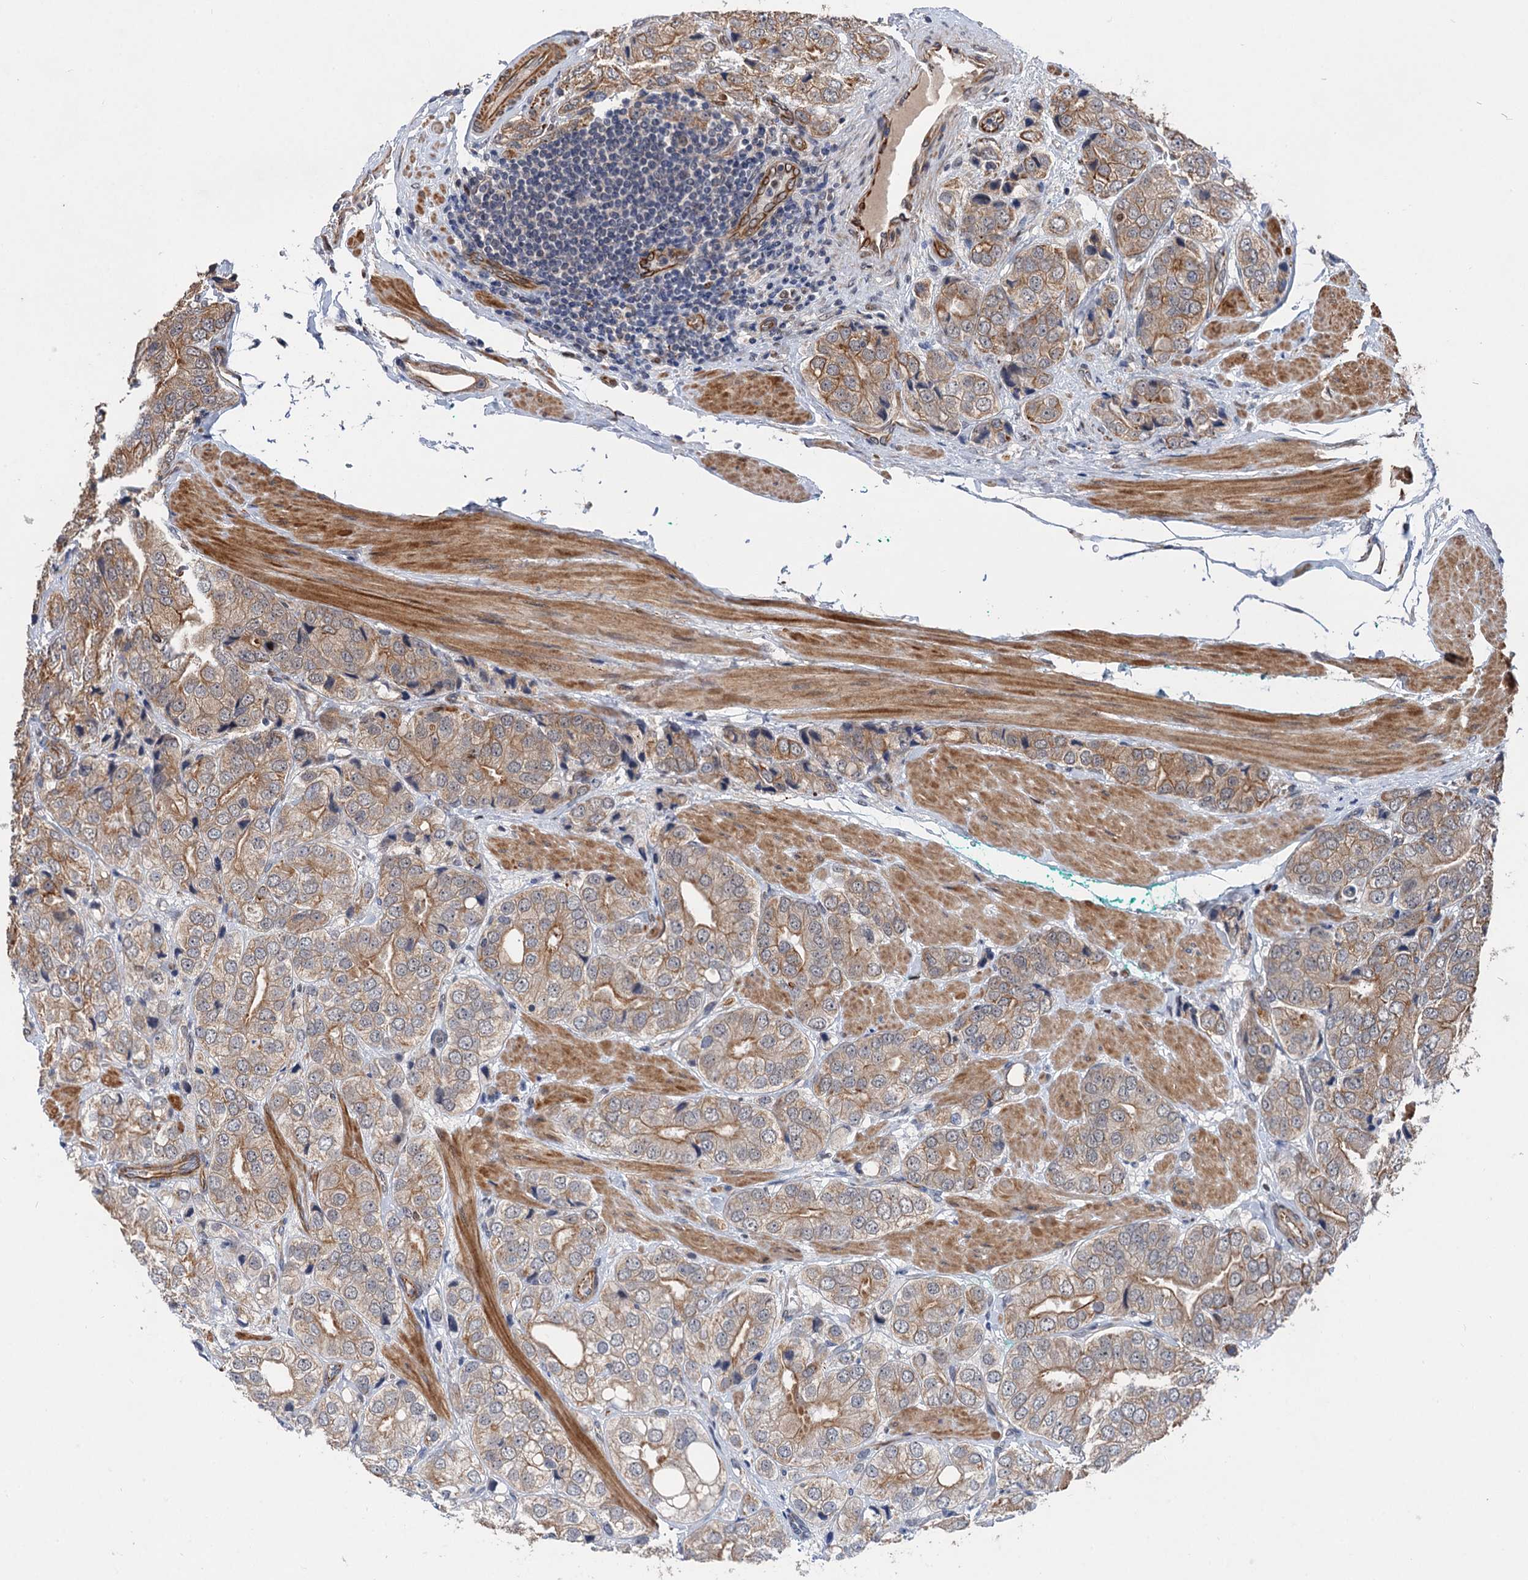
{"staining": {"intensity": "weak", "quantity": ">75%", "location": "cytoplasmic/membranous"}, "tissue": "prostate cancer", "cell_type": "Tumor cells", "image_type": "cancer", "snomed": [{"axis": "morphology", "description": "Adenocarcinoma, High grade"}, {"axis": "topography", "description": "Prostate"}], "caption": "Weak cytoplasmic/membranous staining is appreciated in approximately >75% of tumor cells in prostate cancer (adenocarcinoma (high-grade)).", "gene": "TTC31", "patient": {"sex": "male", "age": 50}}